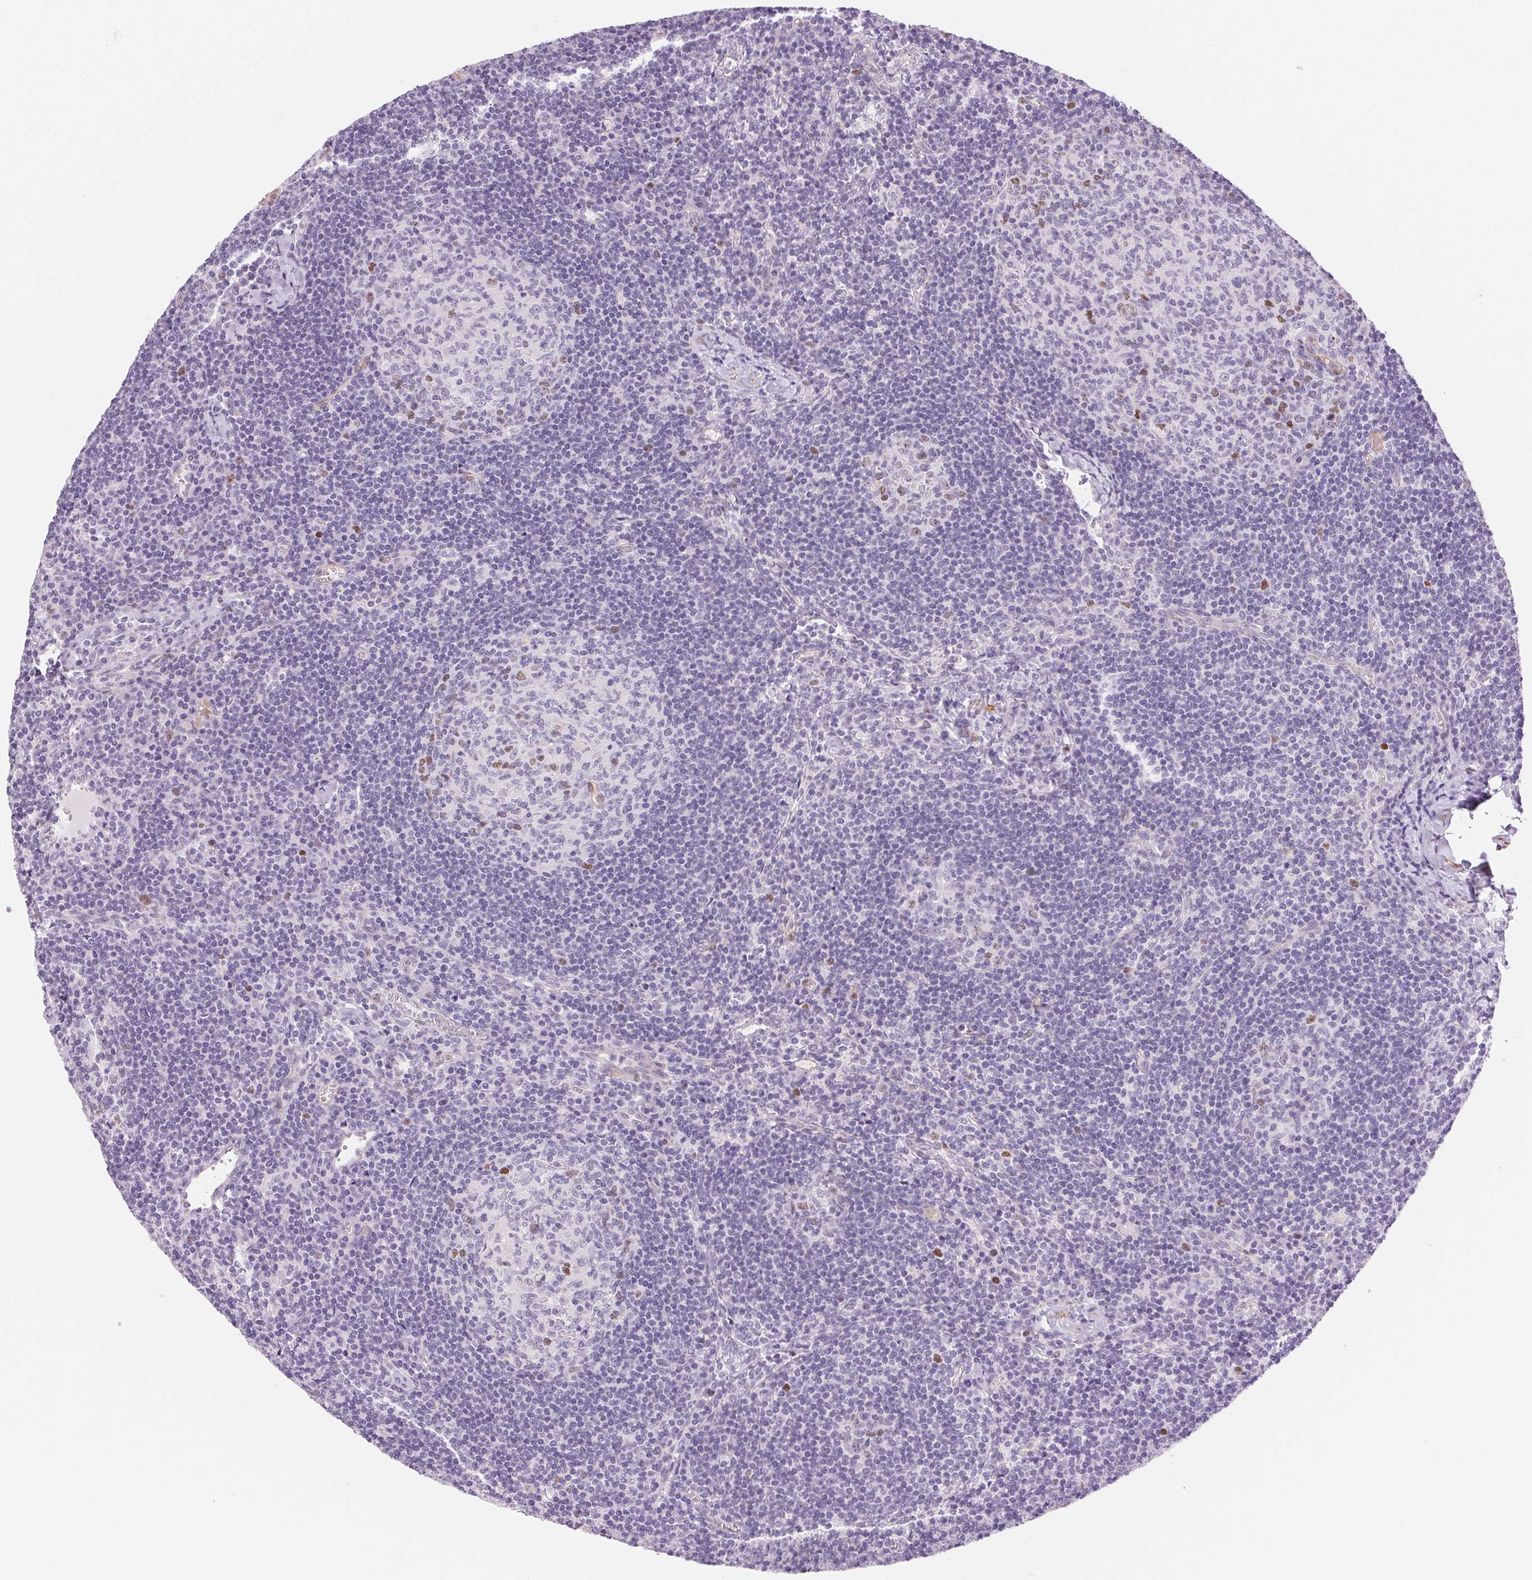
{"staining": {"intensity": "moderate", "quantity": "<25%", "location": "nuclear"}, "tissue": "lymph node", "cell_type": "Germinal center cells", "image_type": "normal", "snomed": [{"axis": "morphology", "description": "Normal tissue, NOS"}, {"axis": "topography", "description": "Lymph node"}], "caption": "Benign lymph node reveals moderate nuclear staining in about <25% of germinal center cells, visualized by immunohistochemistry.", "gene": "SMTN", "patient": {"sex": "male", "age": 67}}